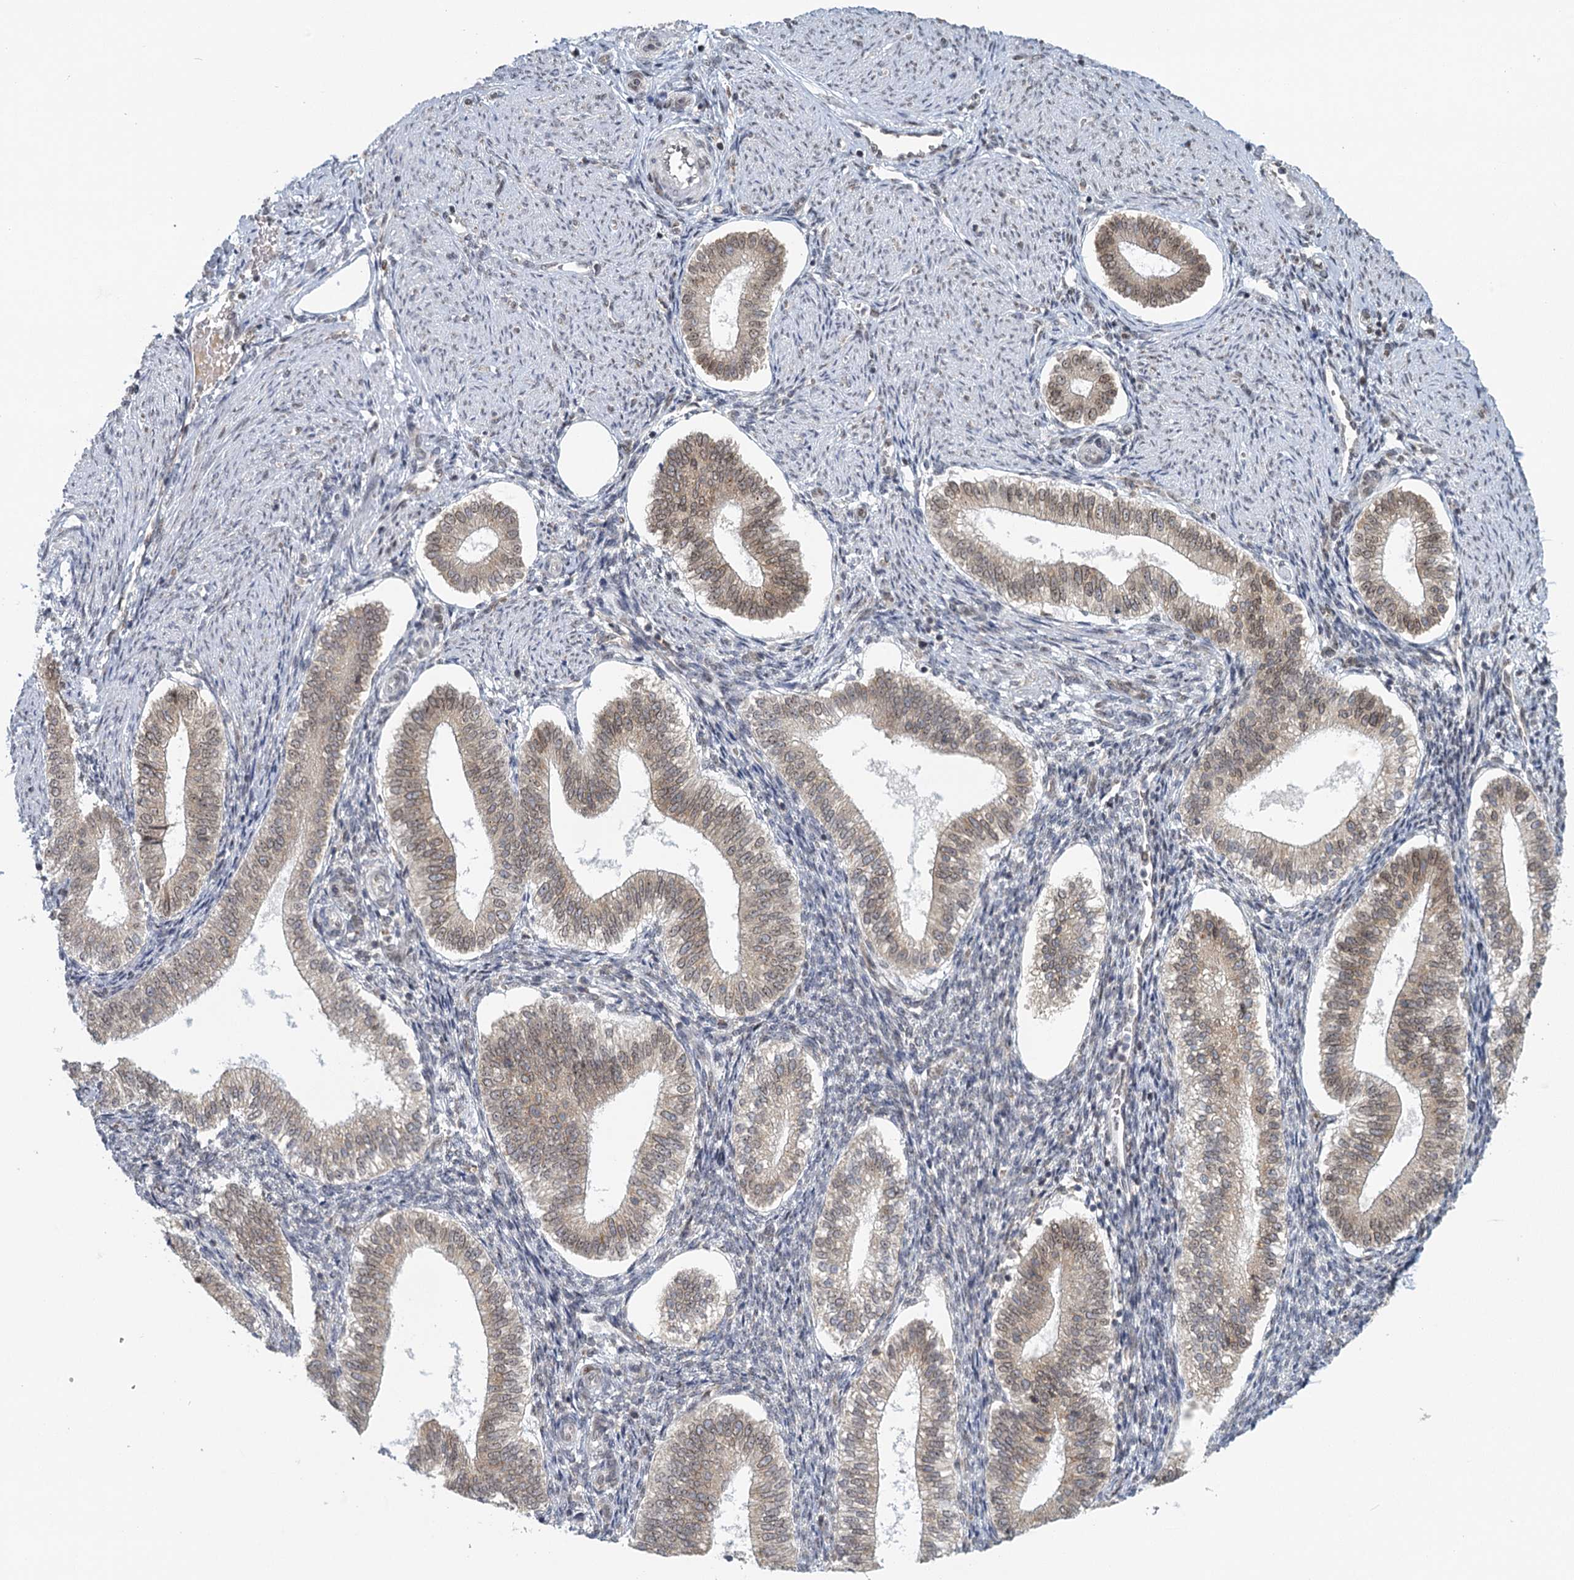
{"staining": {"intensity": "moderate", "quantity": "25%-75%", "location": "nuclear"}, "tissue": "endometrium", "cell_type": "Cells in endometrial stroma", "image_type": "normal", "snomed": [{"axis": "morphology", "description": "Normal tissue, NOS"}, {"axis": "topography", "description": "Endometrium"}], "caption": "A high-resolution micrograph shows immunohistochemistry (IHC) staining of unremarkable endometrium, which displays moderate nuclear expression in approximately 25%-75% of cells in endometrial stroma. The staining was performed using DAB, with brown indicating positive protein expression. Nuclei are stained blue with hematoxylin.", "gene": "TREX1", "patient": {"sex": "female", "age": 25}}